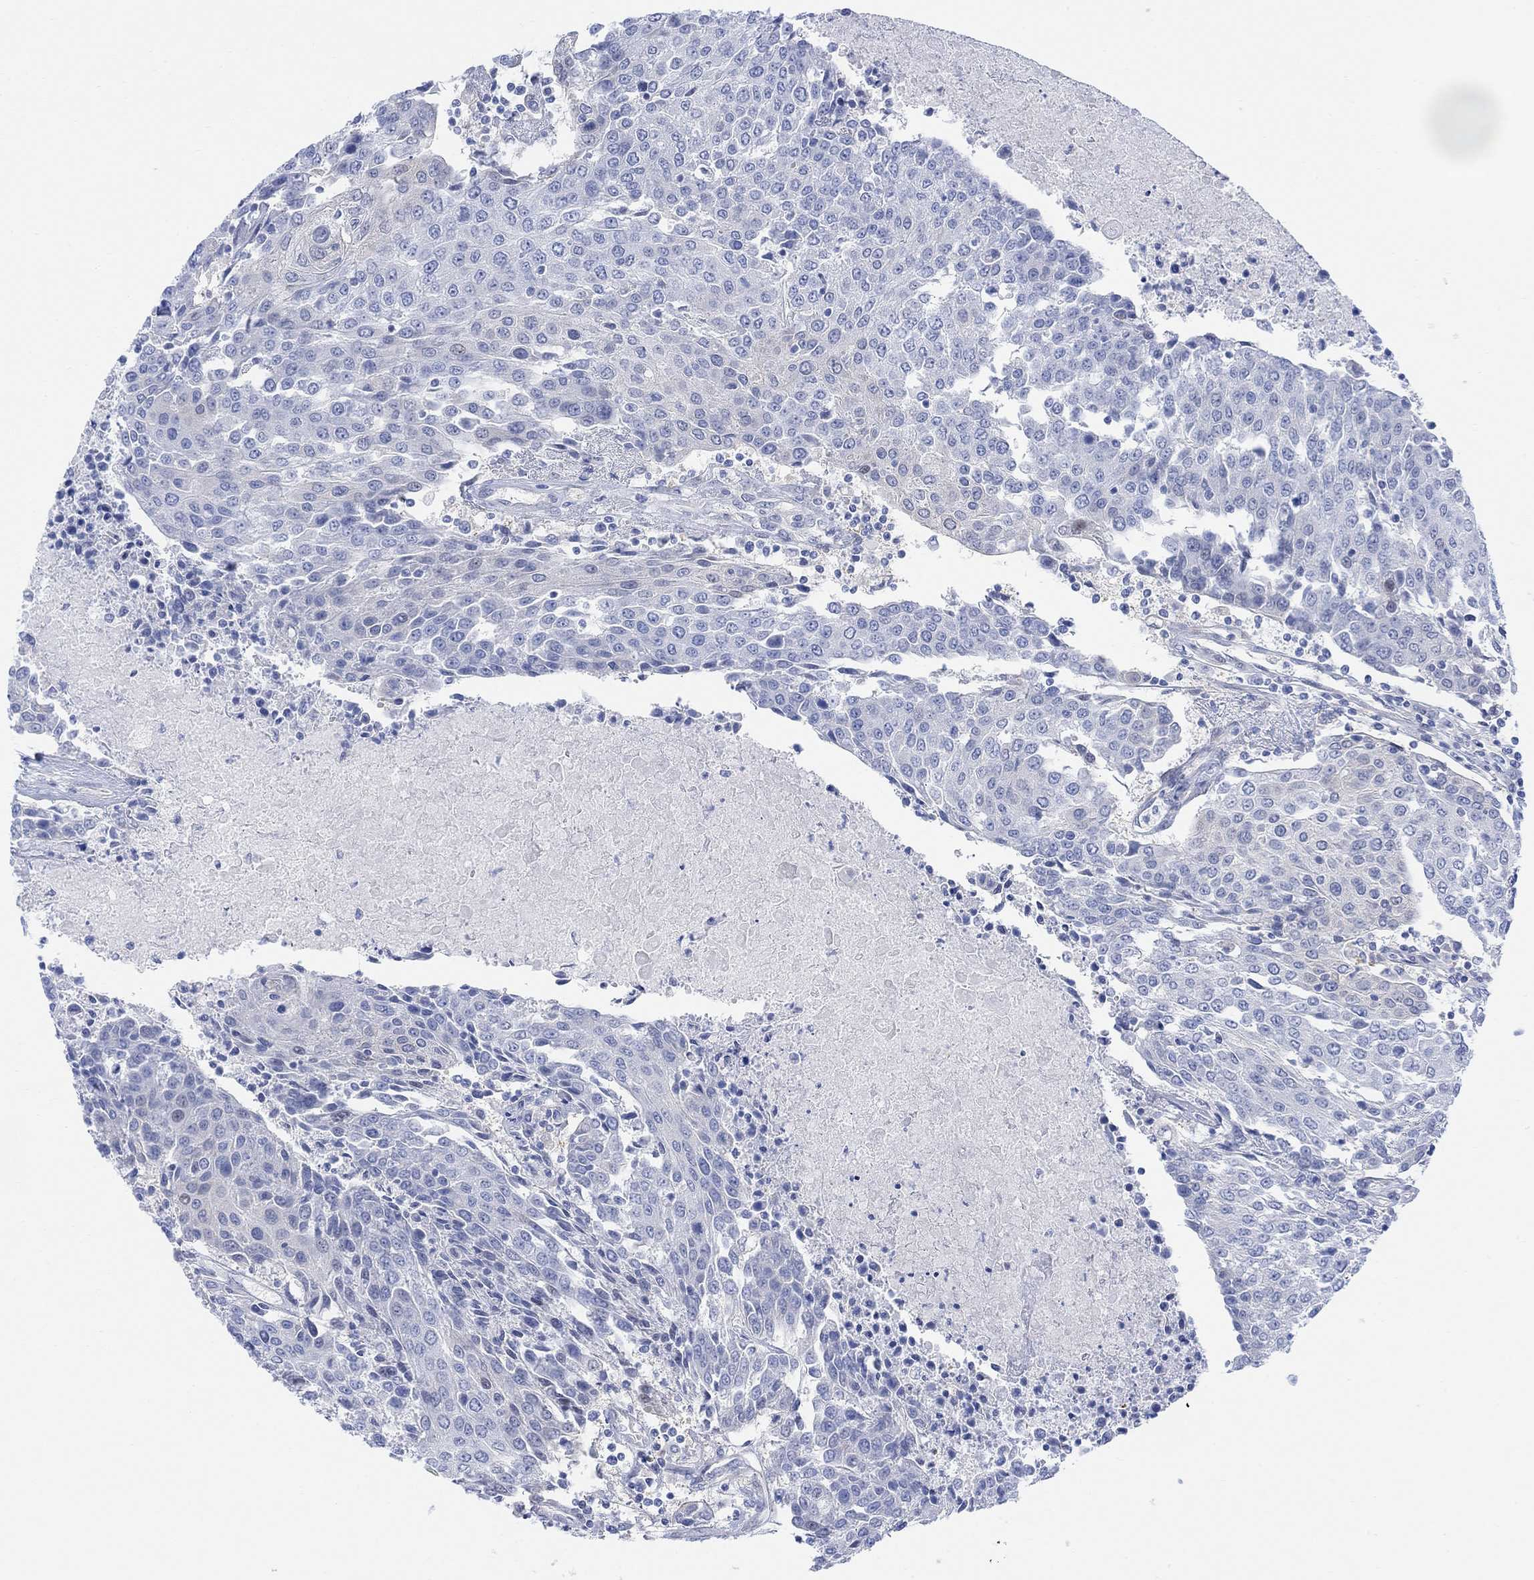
{"staining": {"intensity": "negative", "quantity": "none", "location": "none"}, "tissue": "urothelial cancer", "cell_type": "Tumor cells", "image_type": "cancer", "snomed": [{"axis": "morphology", "description": "Urothelial carcinoma, High grade"}, {"axis": "topography", "description": "Urinary bladder"}], "caption": "This is an immunohistochemistry (IHC) histopathology image of human urothelial carcinoma (high-grade). There is no positivity in tumor cells.", "gene": "TLDC2", "patient": {"sex": "female", "age": 85}}